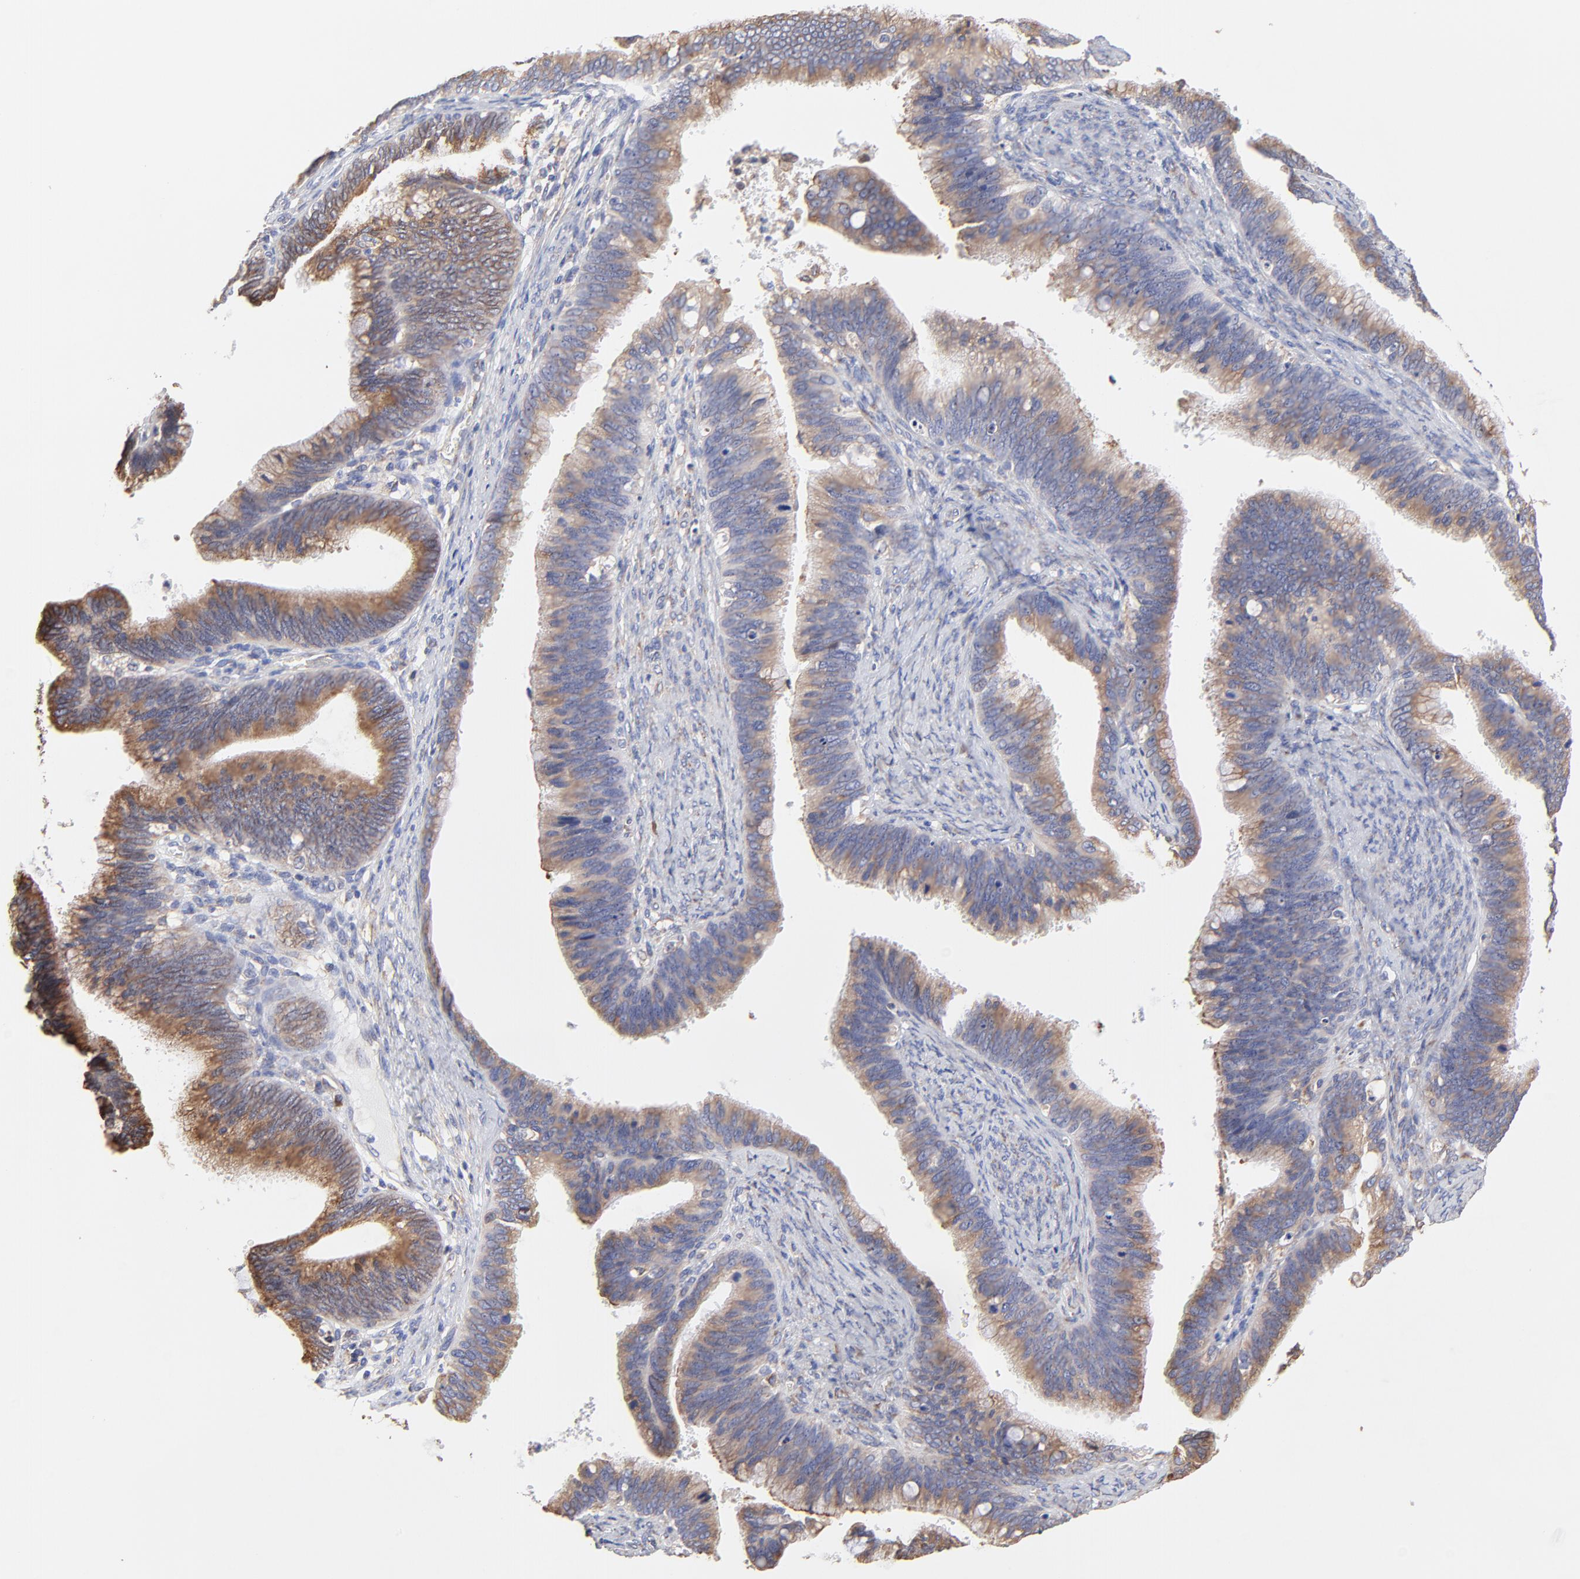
{"staining": {"intensity": "weak", "quantity": ">75%", "location": "cytoplasmic/membranous"}, "tissue": "cervical cancer", "cell_type": "Tumor cells", "image_type": "cancer", "snomed": [{"axis": "morphology", "description": "Adenocarcinoma, NOS"}, {"axis": "topography", "description": "Cervix"}], "caption": "The micrograph shows immunohistochemical staining of cervical cancer. There is weak cytoplasmic/membranous expression is present in approximately >75% of tumor cells.", "gene": "LMAN1", "patient": {"sex": "female", "age": 47}}